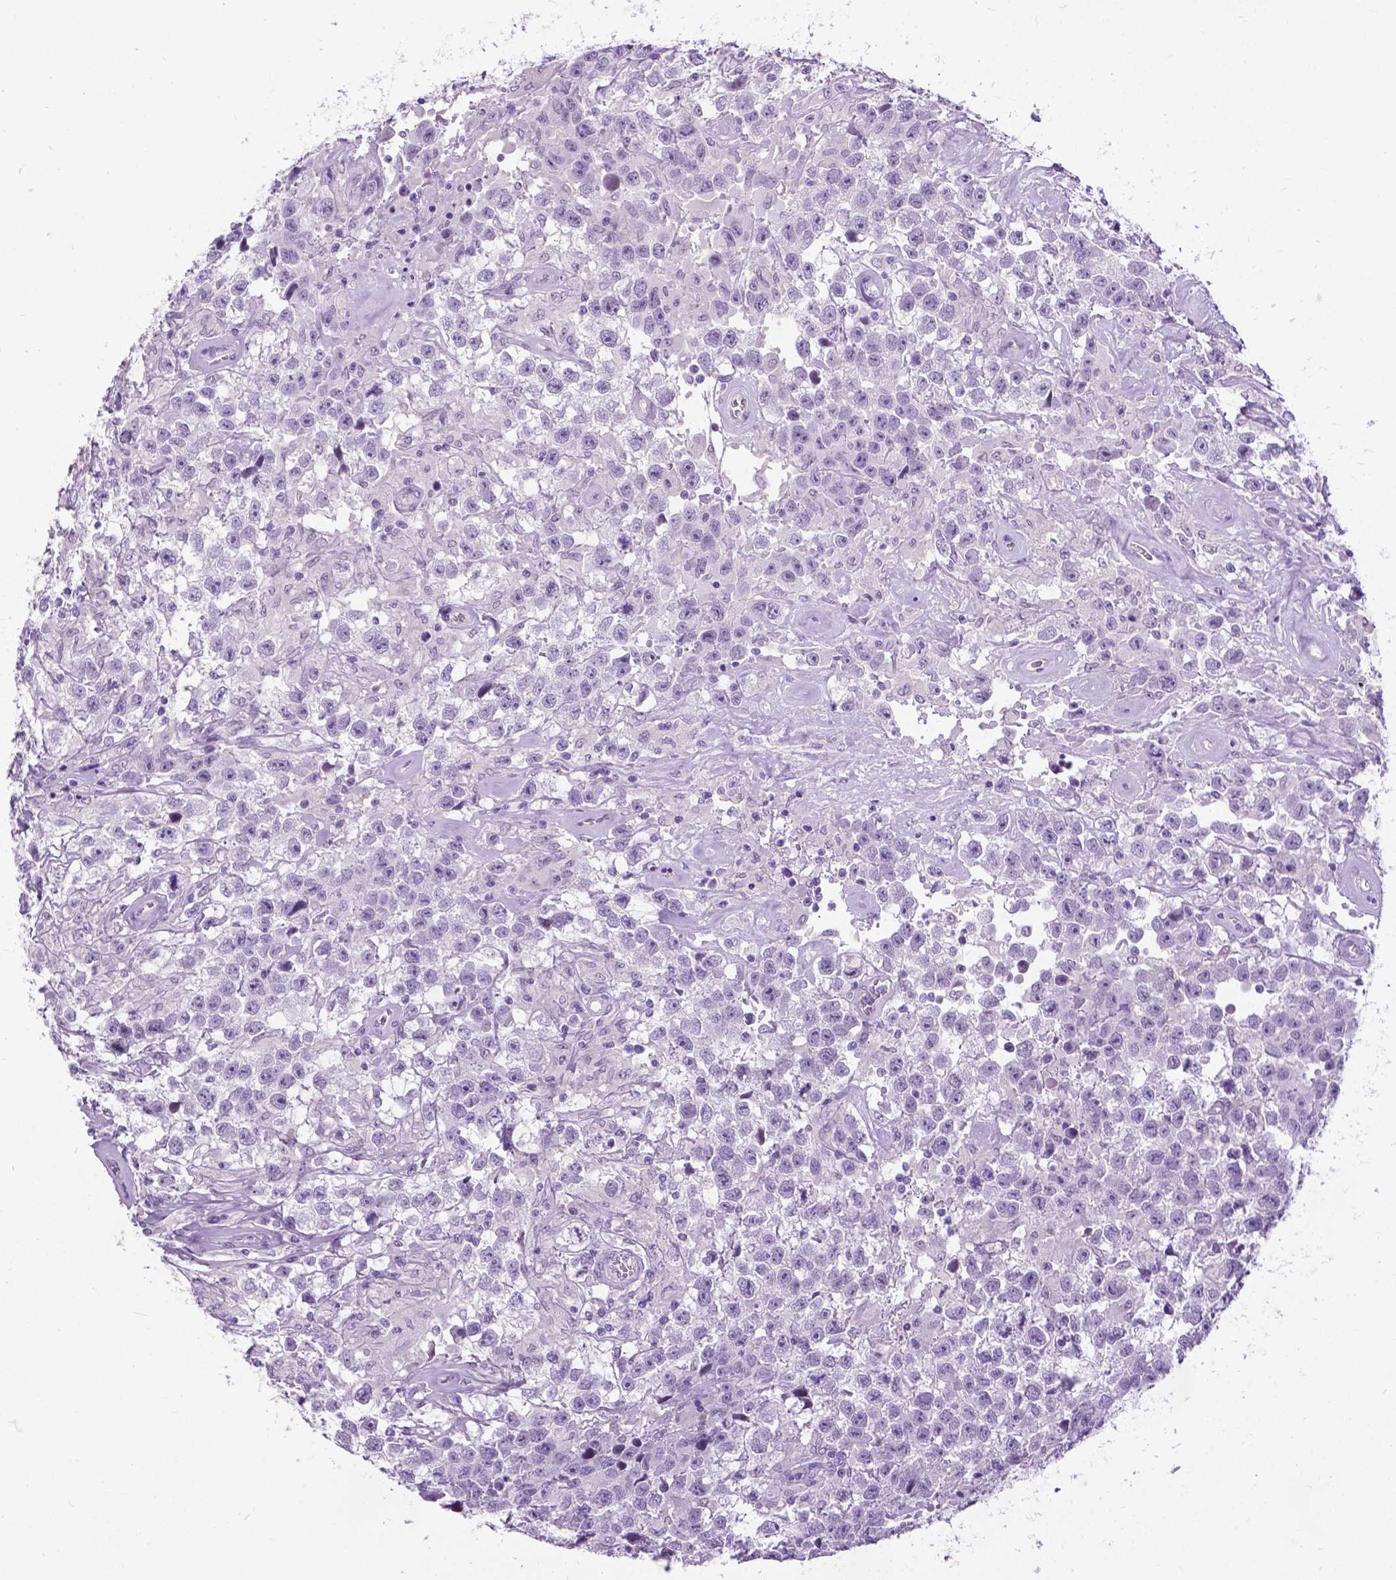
{"staining": {"intensity": "negative", "quantity": "none", "location": "none"}, "tissue": "testis cancer", "cell_type": "Tumor cells", "image_type": "cancer", "snomed": [{"axis": "morphology", "description": "Seminoma, NOS"}, {"axis": "topography", "description": "Testis"}], "caption": "Tumor cells show no significant protein expression in testis cancer.", "gene": "PROB1", "patient": {"sex": "male", "age": 43}}